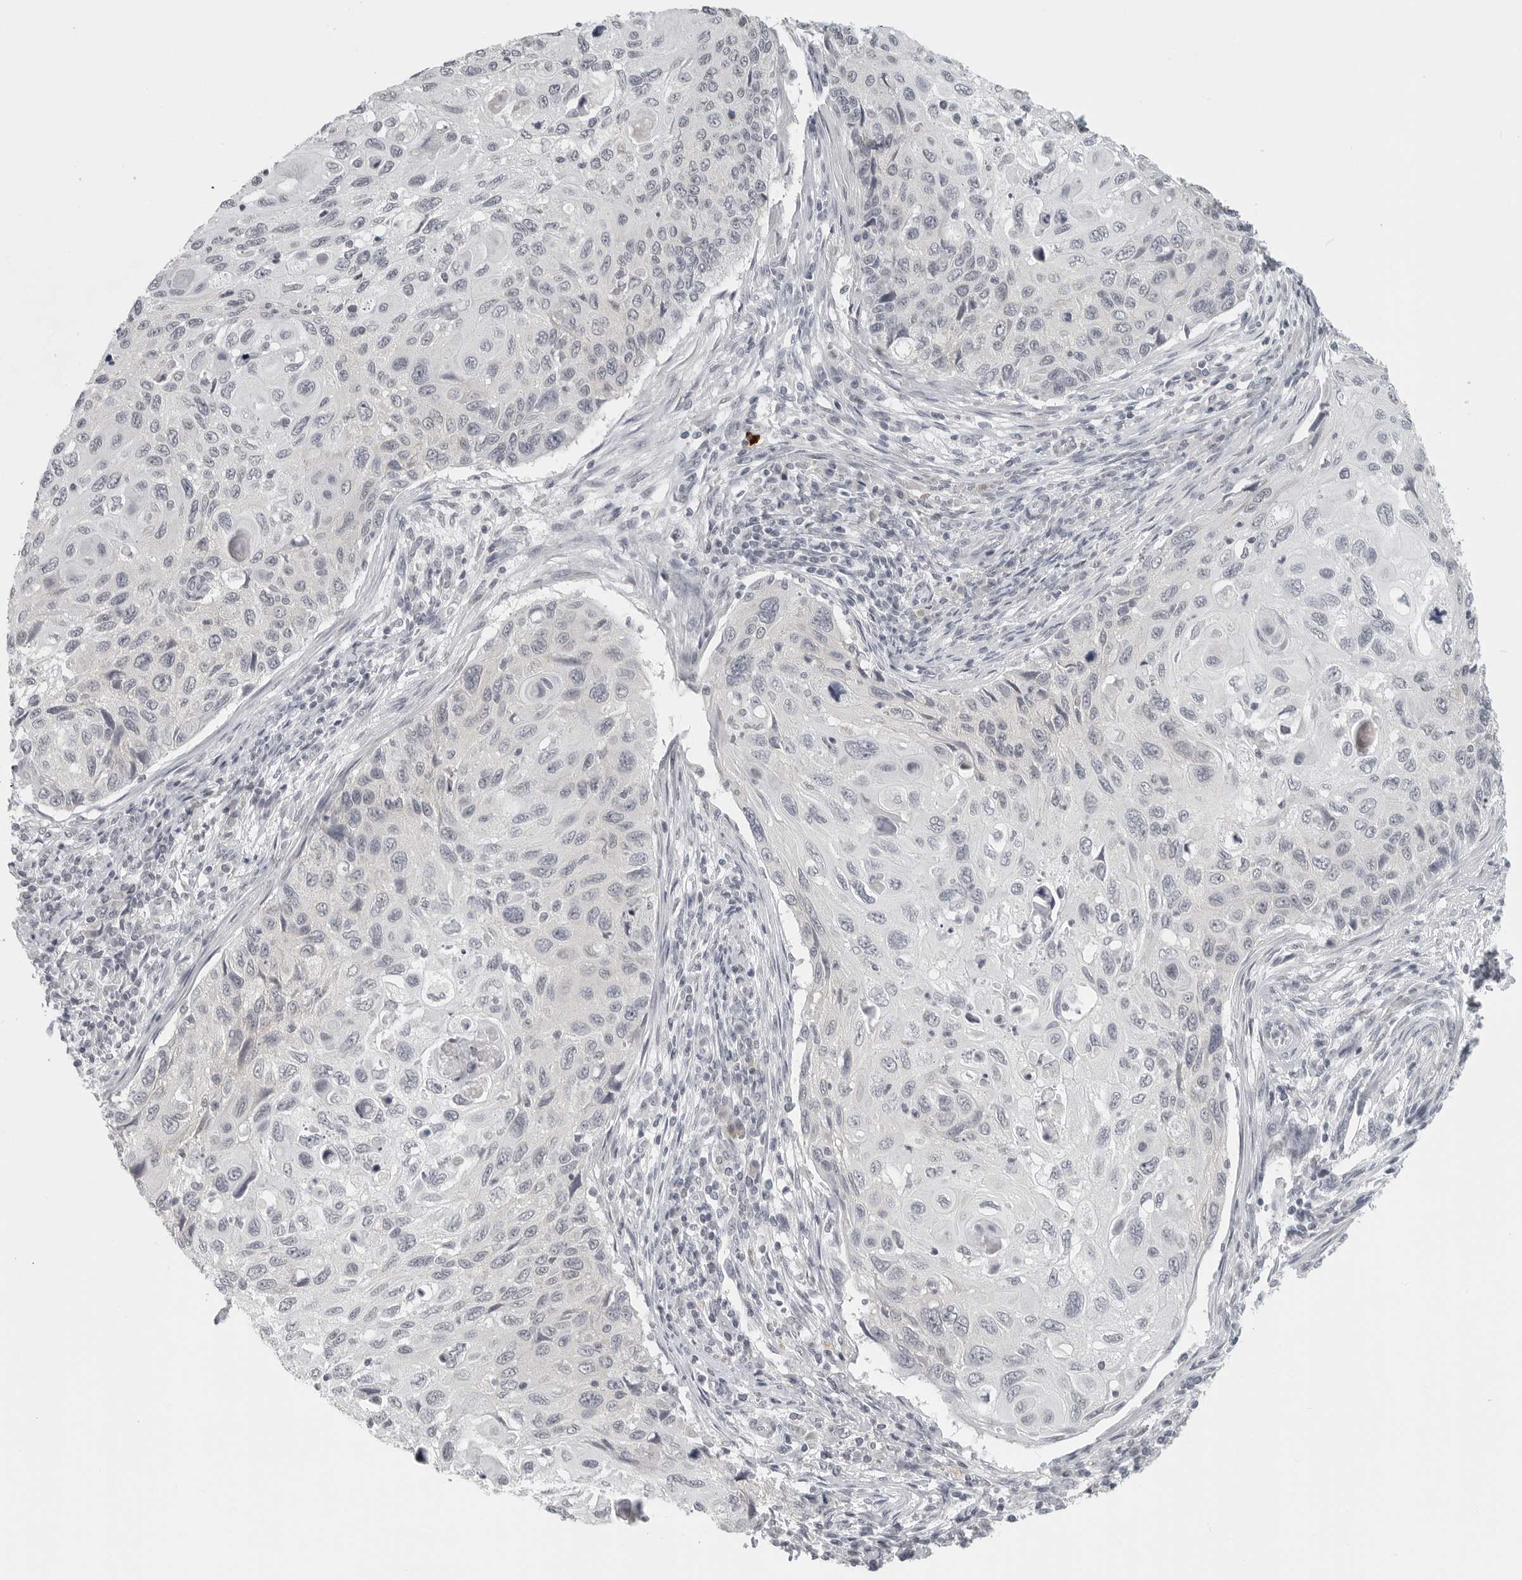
{"staining": {"intensity": "weak", "quantity": "<25%", "location": "nuclear"}, "tissue": "cervical cancer", "cell_type": "Tumor cells", "image_type": "cancer", "snomed": [{"axis": "morphology", "description": "Squamous cell carcinoma, NOS"}, {"axis": "topography", "description": "Cervix"}], "caption": "Immunohistochemistry (IHC) image of neoplastic tissue: cervical cancer stained with DAB (3,3'-diaminobenzidine) displays no significant protein expression in tumor cells.", "gene": "BPIFA1", "patient": {"sex": "female", "age": 70}}